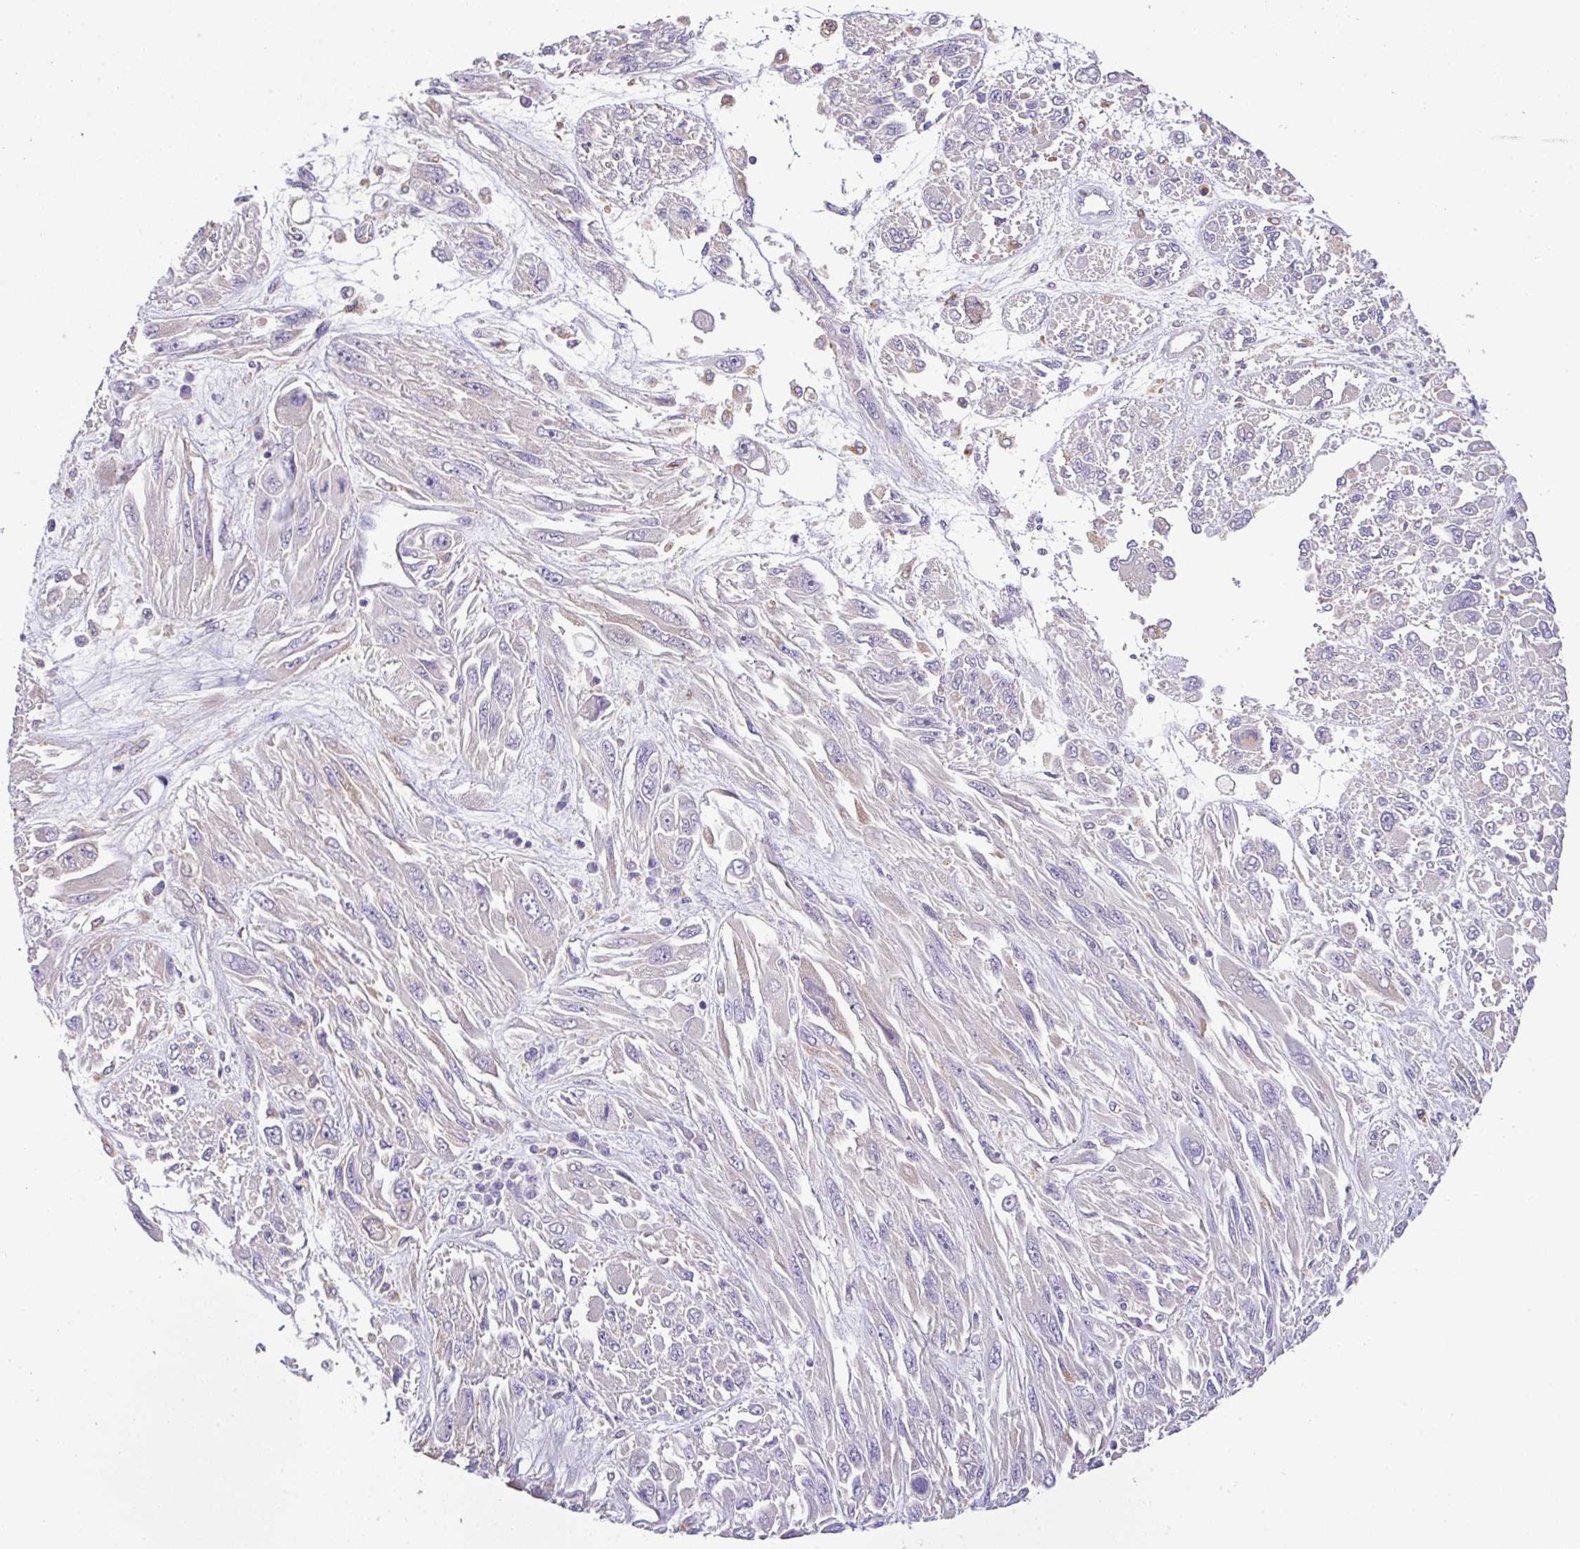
{"staining": {"intensity": "negative", "quantity": "none", "location": "none"}, "tissue": "melanoma", "cell_type": "Tumor cells", "image_type": "cancer", "snomed": [{"axis": "morphology", "description": "Malignant melanoma, NOS"}, {"axis": "topography", "description": "Skin"}], "caption": "Immunohistochemistry photomicrograph of human malignant melanoma stained for a protein (brown), which exhibits no expression in tumor cells. (Stains: DAB immunohistochemistry with hematoxylin counter stain, Microscopy: brightfield microscopy at high magnification).", "gene": "EPN3", "patient": {"sex": "female", "age": 91}}